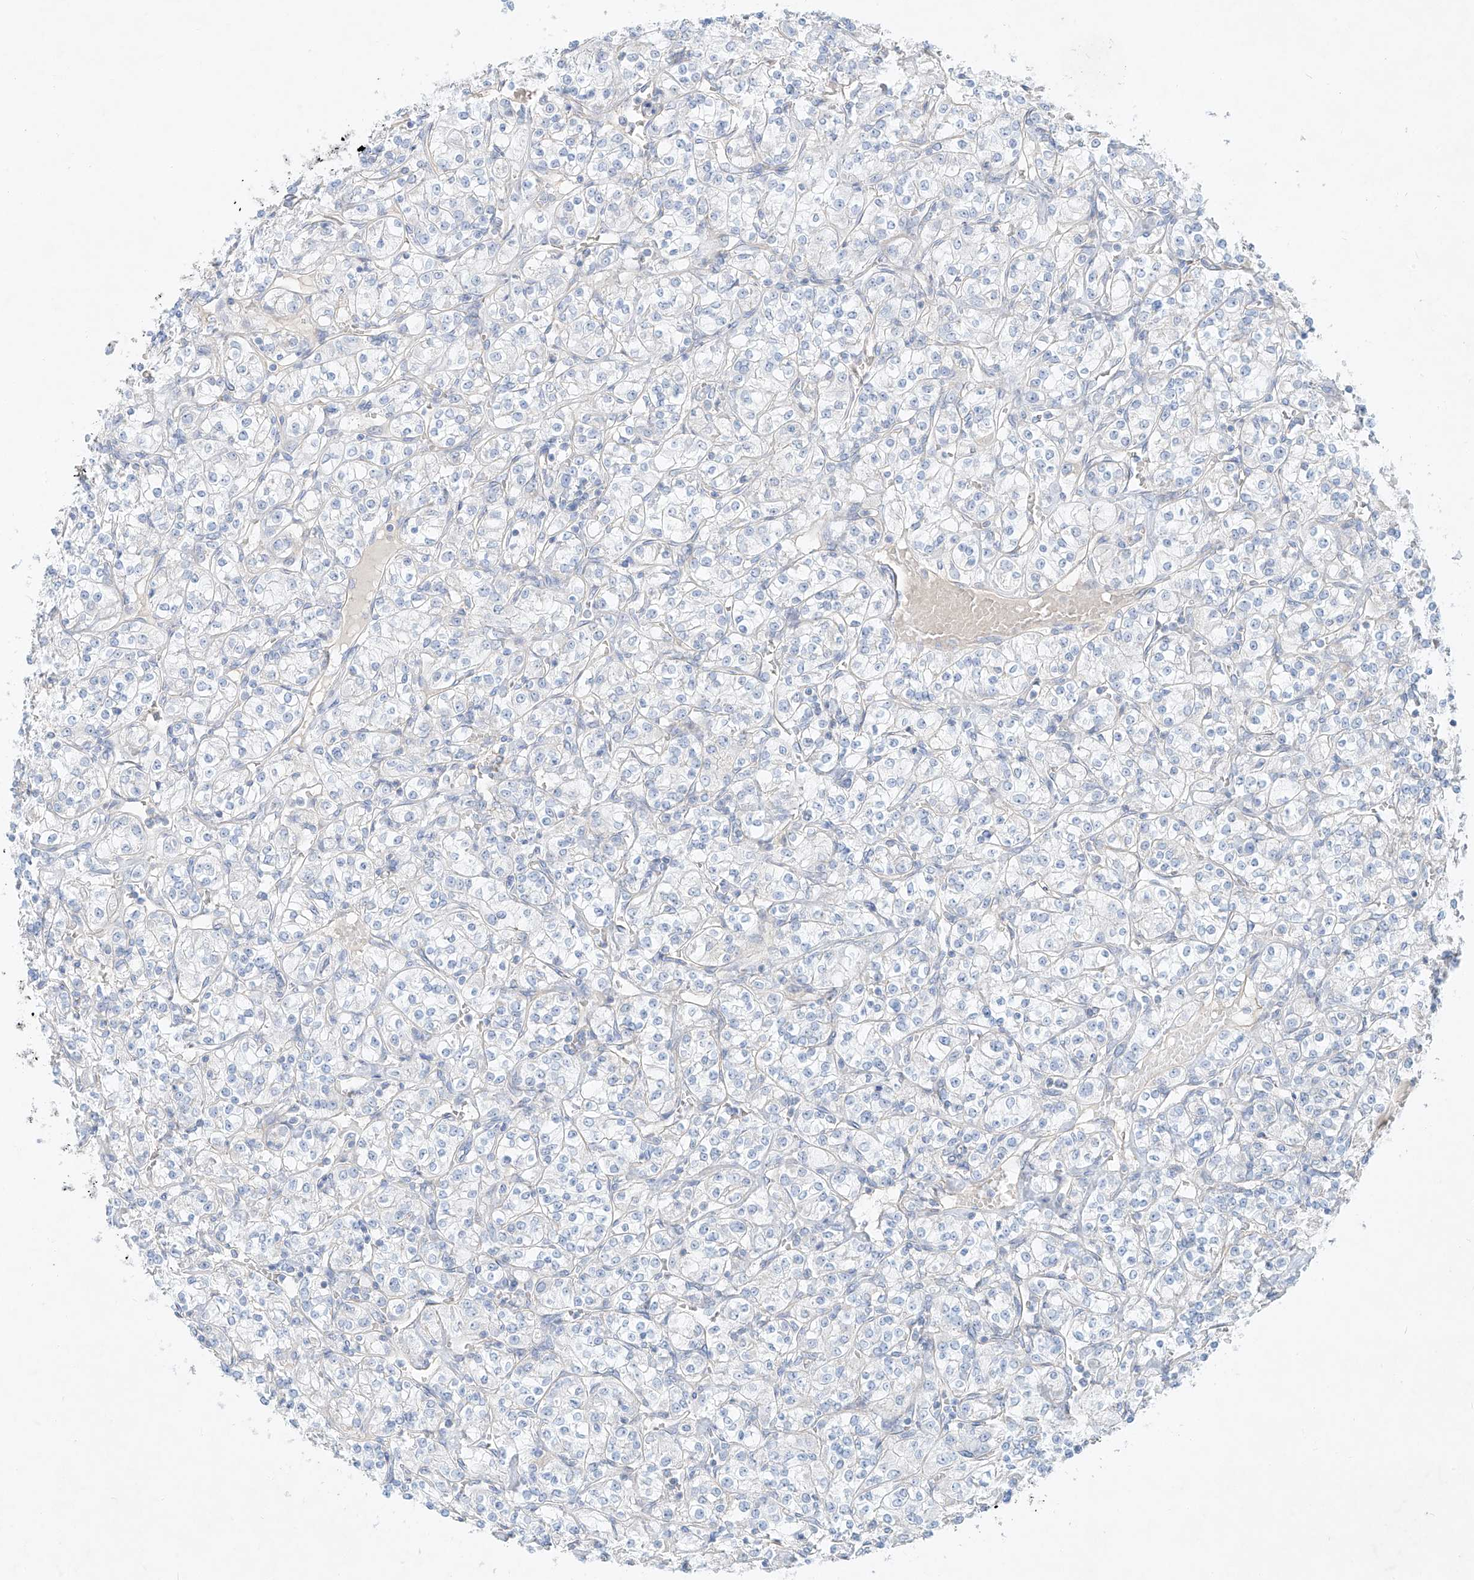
{"staining": {"intensity": "negative", "quantity": "none", "location": "none"}, "tissue": "renal cancer", "cell_type": "Tumor cells", "image_type": "cancer", "snomed": [{"axis": "morphology", "description": "Adenocarcinoma, NOS"}, {"axis": "topography", "description": "Kidney"}], "caption": "Immunohistochemical staining of human renal adenocarcinoma demonstrates no significant staining in tumor cells.", "gene": "AJM1", "patient": {"sex": "male", "age": 77}}